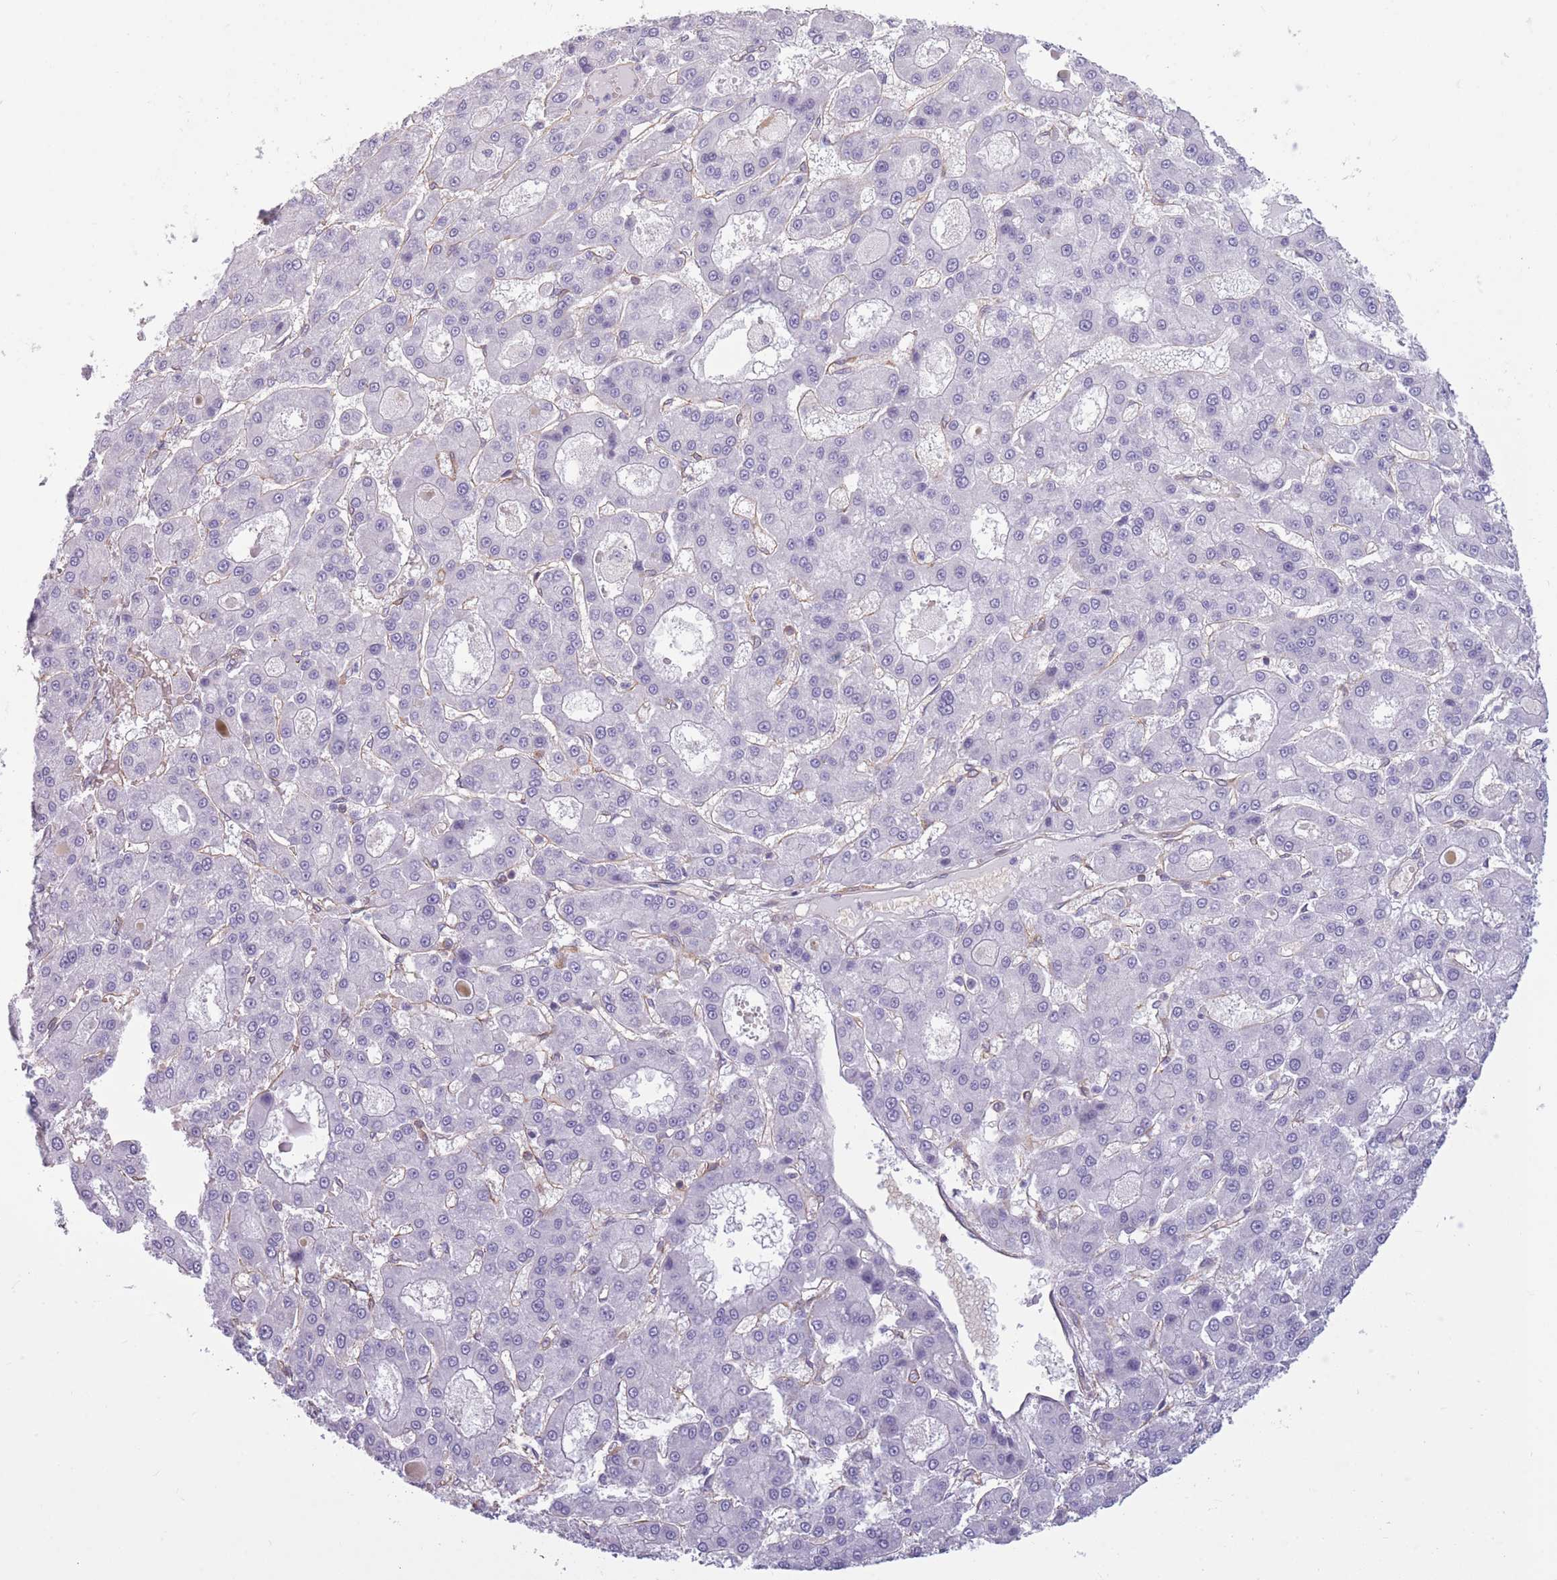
{"staining": {"intensity": "negative", "quantity": "none", "location": "none"}, "tissue": "liver cancer", "cell_type": "Tumor cells", "image_type": "cancer", "snomed": [{"axis": "morphology", "description": "Carcinoma, Hepatocellular, NOS"}, {"axis": "topography", "description": "Liver"}], "caption": "High power microscopy photomicrograph of an IHC photomicrograph of hepatocellular carcinoma (liver), revealing no significant staining in tumor cells. (Stains: DAB immunohistochemistry with hematoxylin counter stain, Microscopy: brightfield microscopy at high magnification).", "gene": "ADD1", "patient": {"sex": "male", "age": 70}}